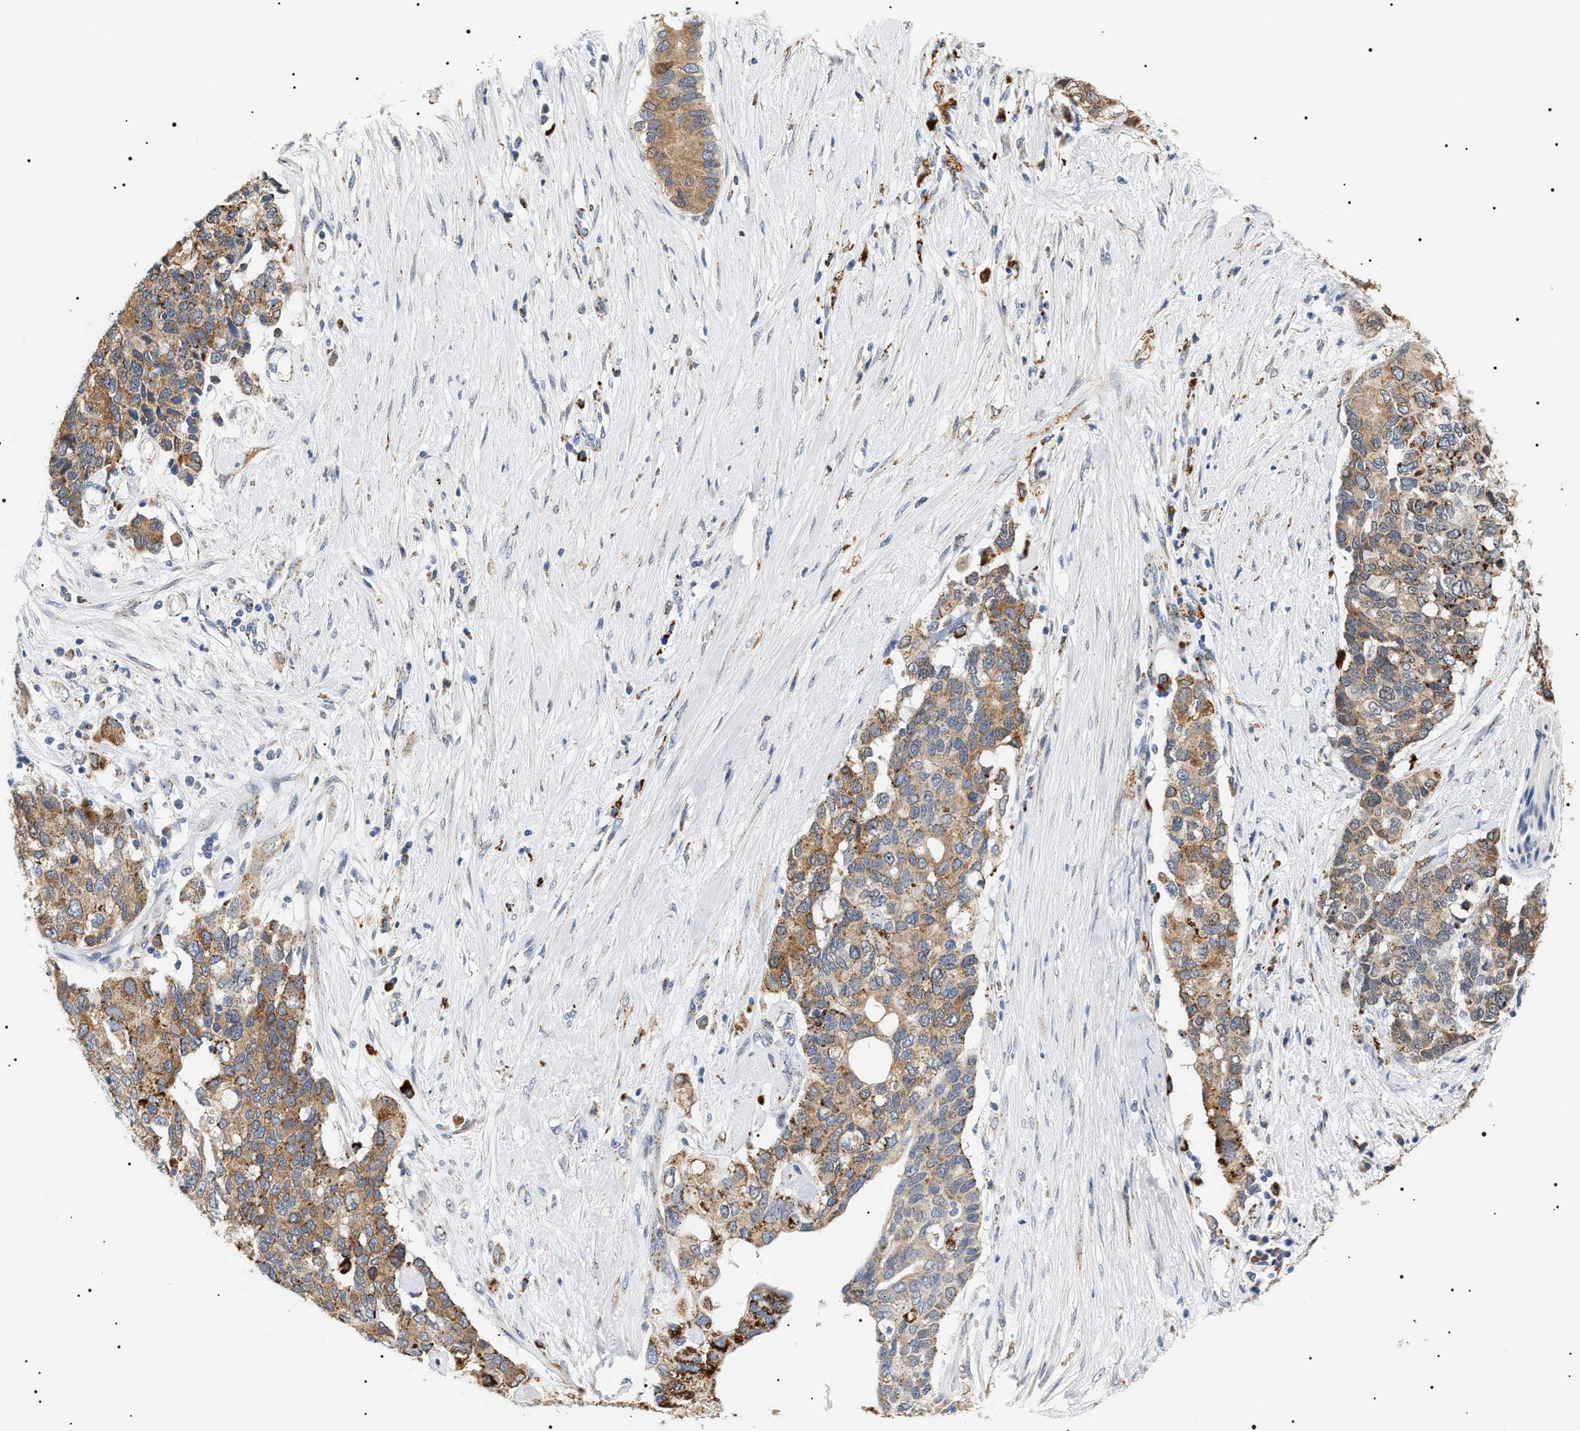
{"staining": {"intensity": "moderate", "quantity": ">75%", "location": "cytoplasmic/membranous"}, "tissue": "pancreatic cancer", "cell_type": "Tumor cells", "image_type": "cancer", "snomed": [{"axis": "morphology", "description": "Adenocarcinoma, NOS"}, {"axis": "topography", "description": "Pancreas"}], "caption": "An image of human pancreatic cancer (adenocarcinoma) stained for a protein demonstrates moderate cytoplasmic/membranous brown staining in tumor cells.", "gene": "HSD17B11", "patient": {"sex": "female", "age": 56}}